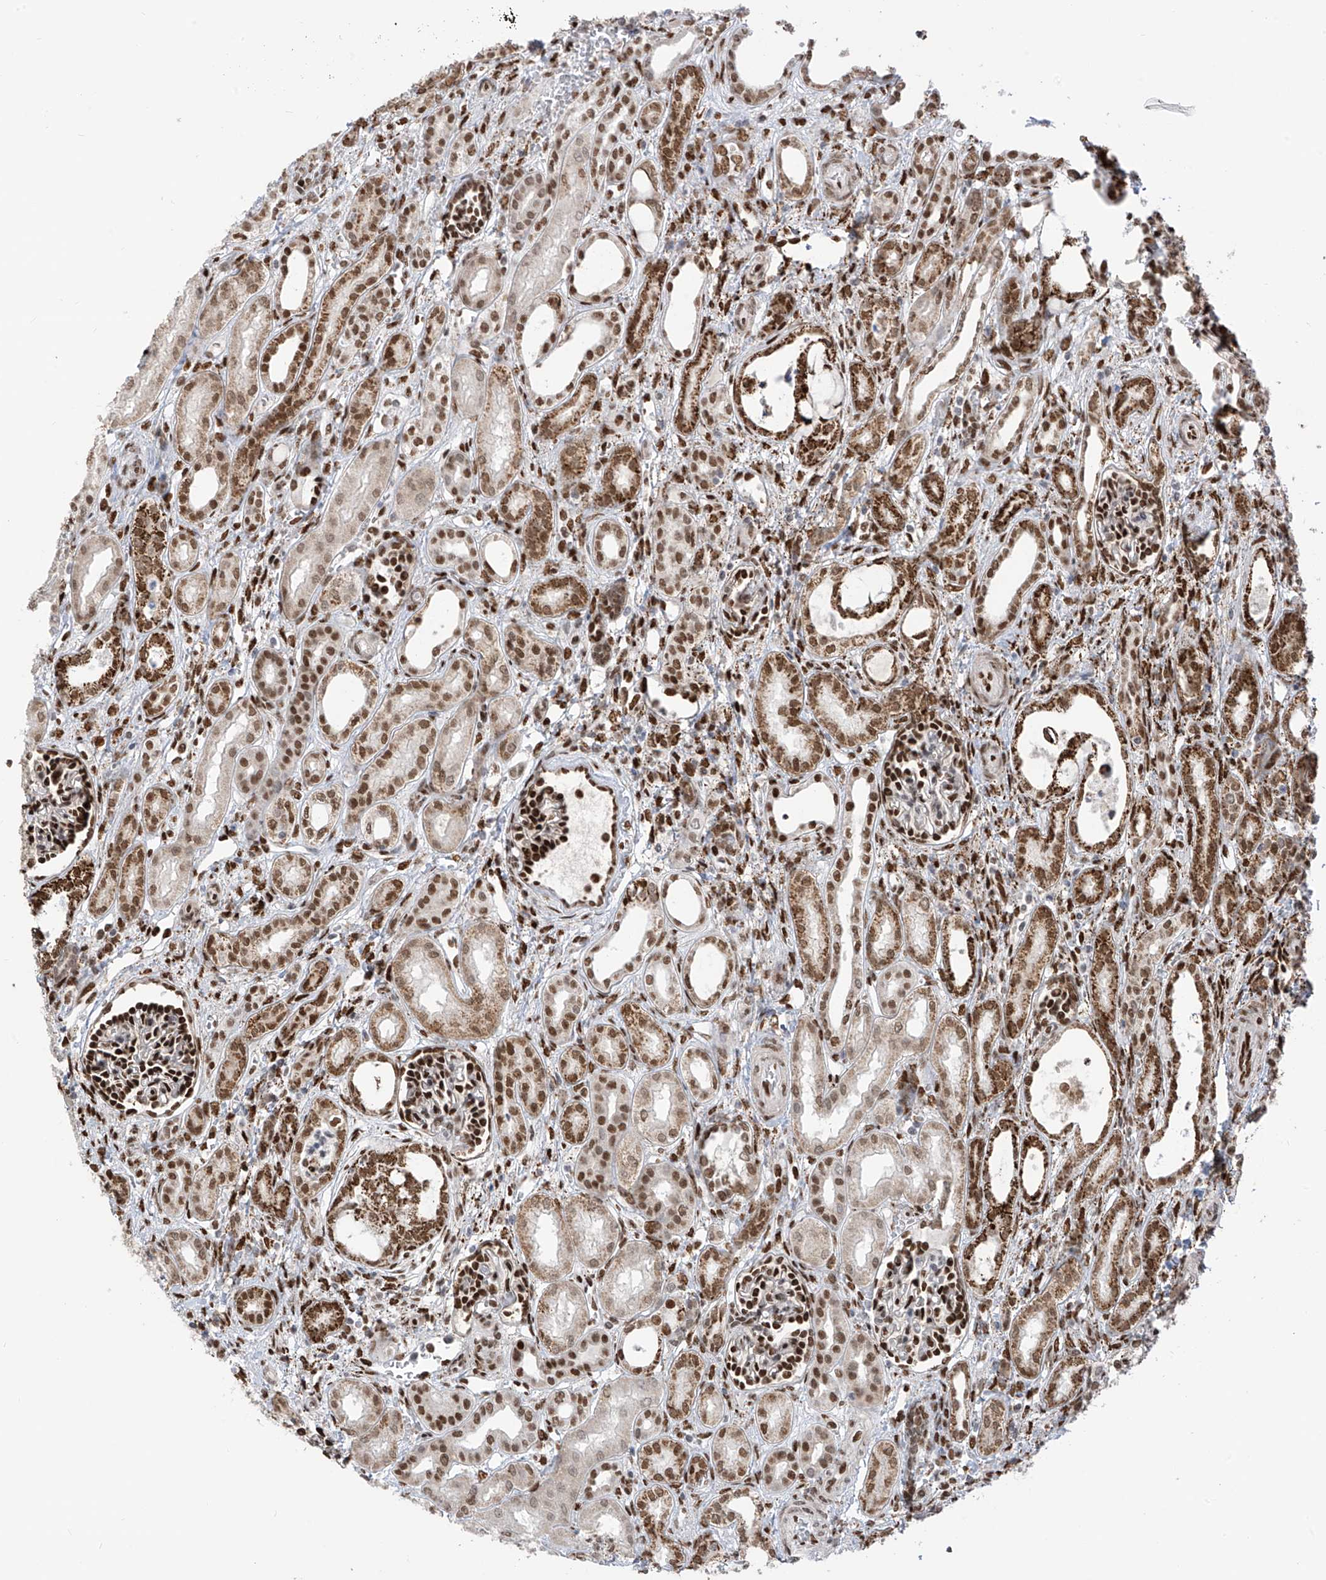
{"staining": {"intensity": "strong", "quantity": "25%-75%", "location": "nuclear"}, "tissue": "kidney", "cell_type": "Cells in glomeruli", "image_type": "normal", "snomed": [{"axis": "morphology", "description": "Normal tissue, NOS"}, {"axis": "morphology", "description": "Neoplasm, malignant, NOS"}, {"axis": "topography", "description": "Kidney"}], "caption": "Kidney stained with DAB (3,3'-diaminobenzidine) IHC demonstrates high levels of strong nuclear staining in about 25%-75% of cells in glomeruli. (Stains: DAB in brown, nuclei in blue, Microscopy: brightfield microscopy at high magnification).", "gene": "PM20D2", "patient": {"sex": "female", "age": 1}}